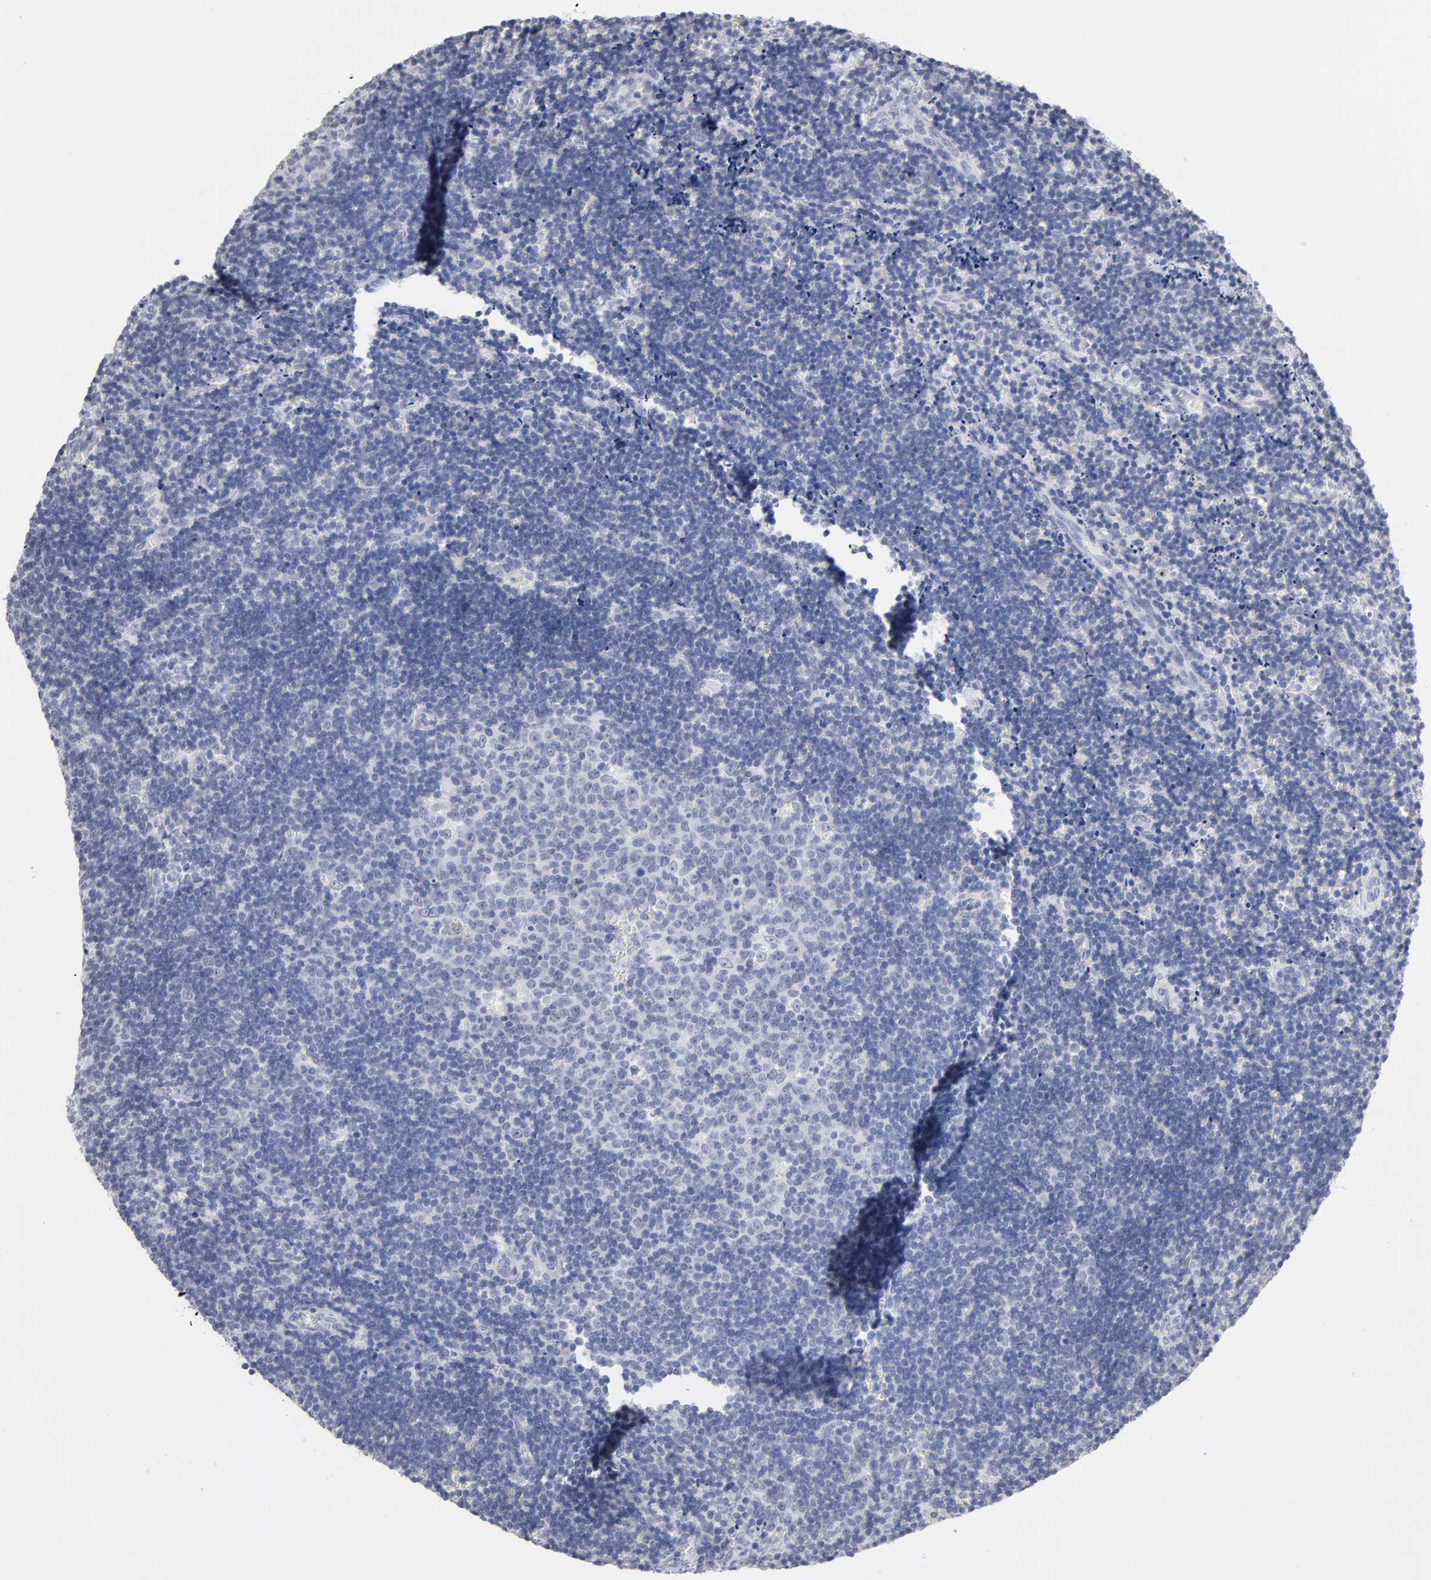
{"staining": {"intensity": "negative", "quantity": "none", "location": "none"}, "tissue": "lymph node", "cell_type": "Germinal center cells", "image_type": "normal", "snomed": [{"axis": "morphology", "description": "Normal tissue, NOS"}, {"axis": "topography", "description": "Lymph node"}, {"axis": "topography", "description": "Salivary gland"}], "caption": "A high-resolution micrograph shows IHC staining of normal lymph node, which shows no significant positivity in germinal center cells. (Immunohistochemistry, brightfield microscopy, high magnification).", "gene": "CRABP2", "patient": {"sex": "male", "age": 8}}